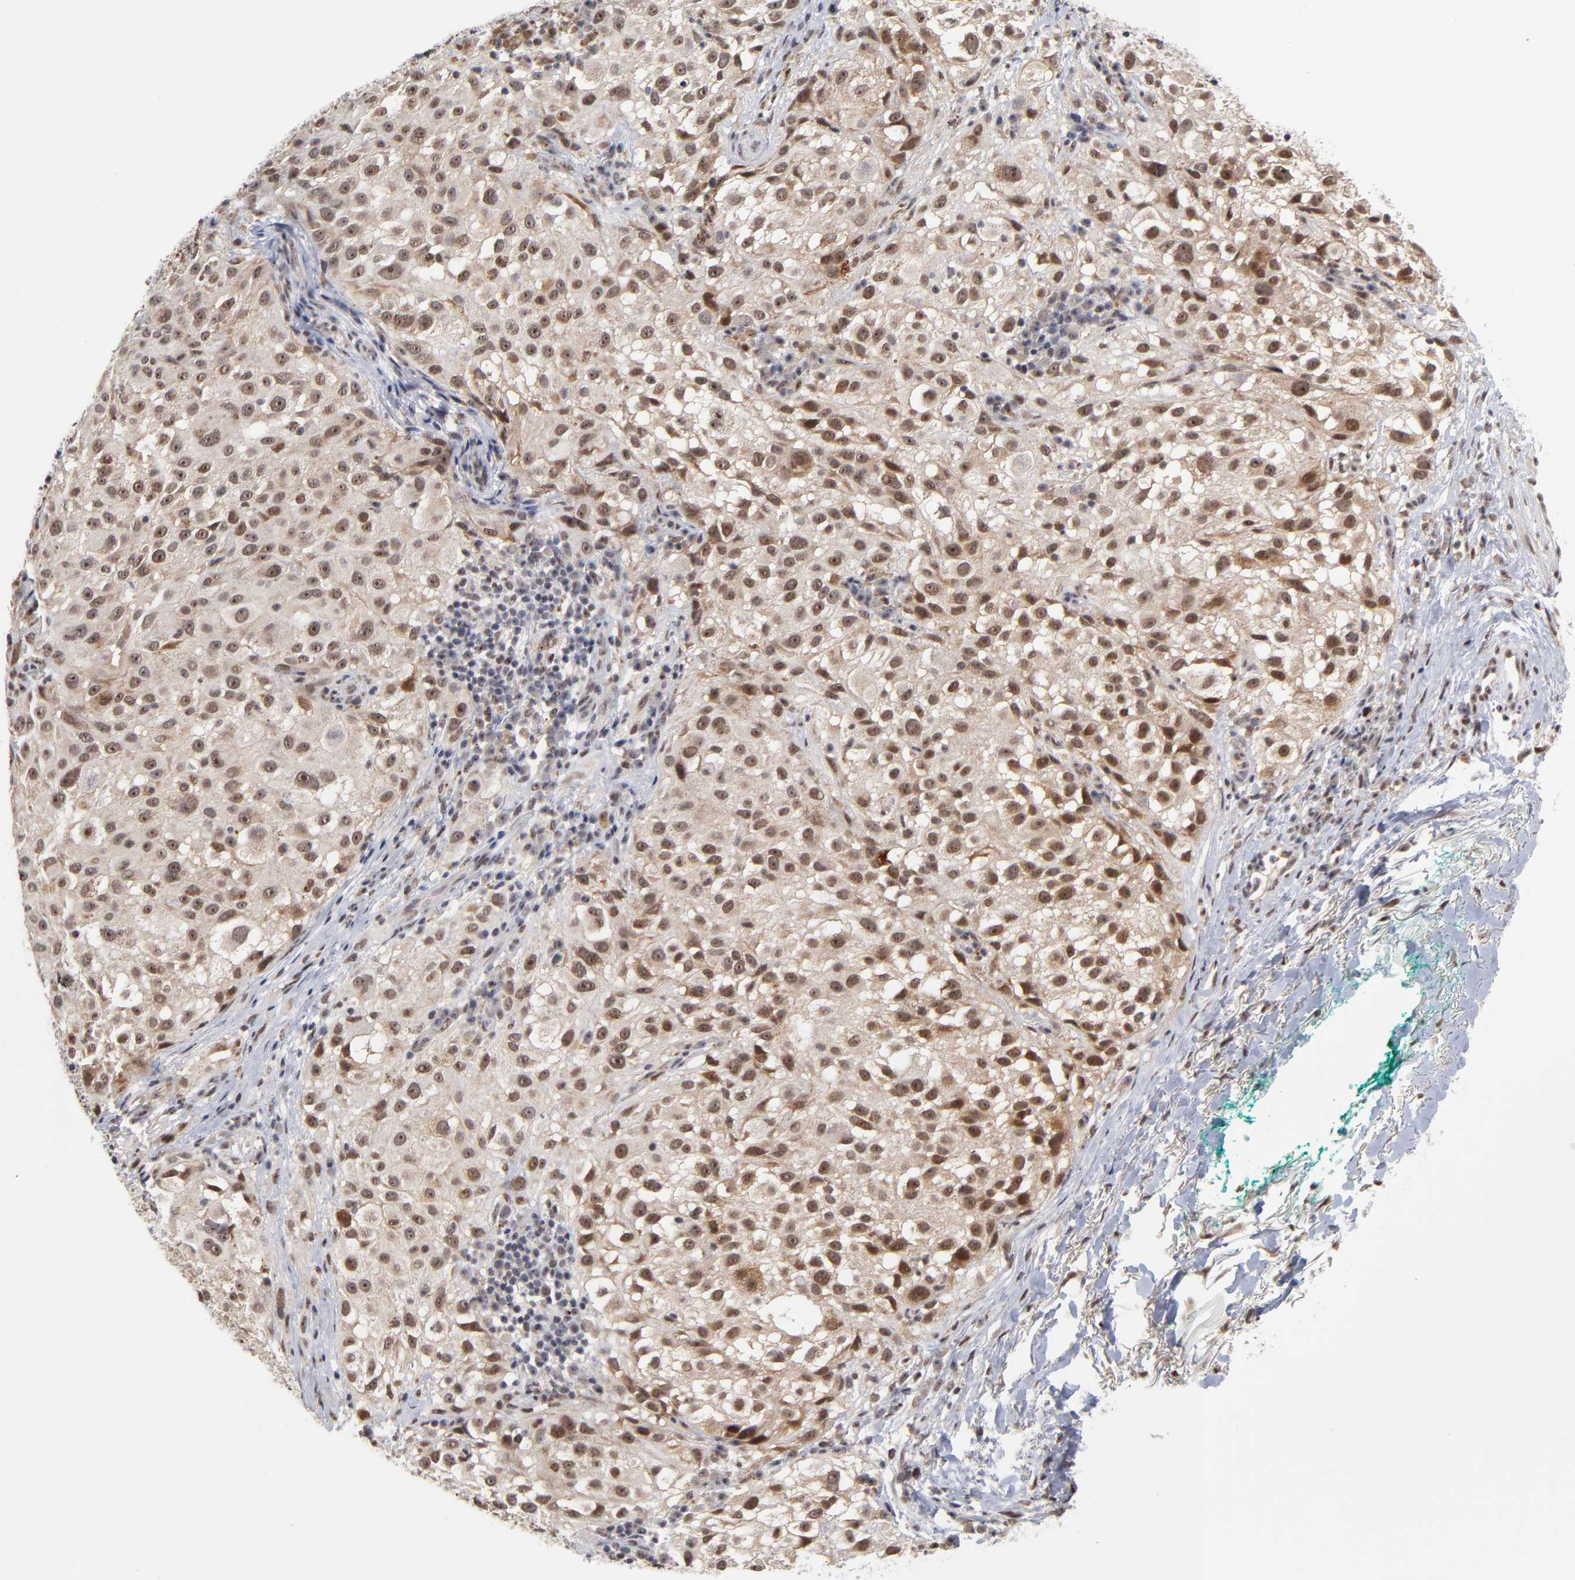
{"staining": {"intensity": "moderate", "quantity": ">75%", "location": "nuclear"}, "tissue": "melanoma", "cell_type": "Tumor cells", "image_type": "cancer", "snomed": [{"axis": "morphology", "description": "Necrosis, NOS"}, {"axis": "morphology", "description": "Malignant melanoma, NOS"}, {"axis": "topography", "description": "Skin"}], "caption": "Tumor cells demonstrate medium levels of moderate nuclear positivity in about >75% of cells in melanoma.", "gene": "ZNF419", "patient": {"sex": "female", "age": 87}}